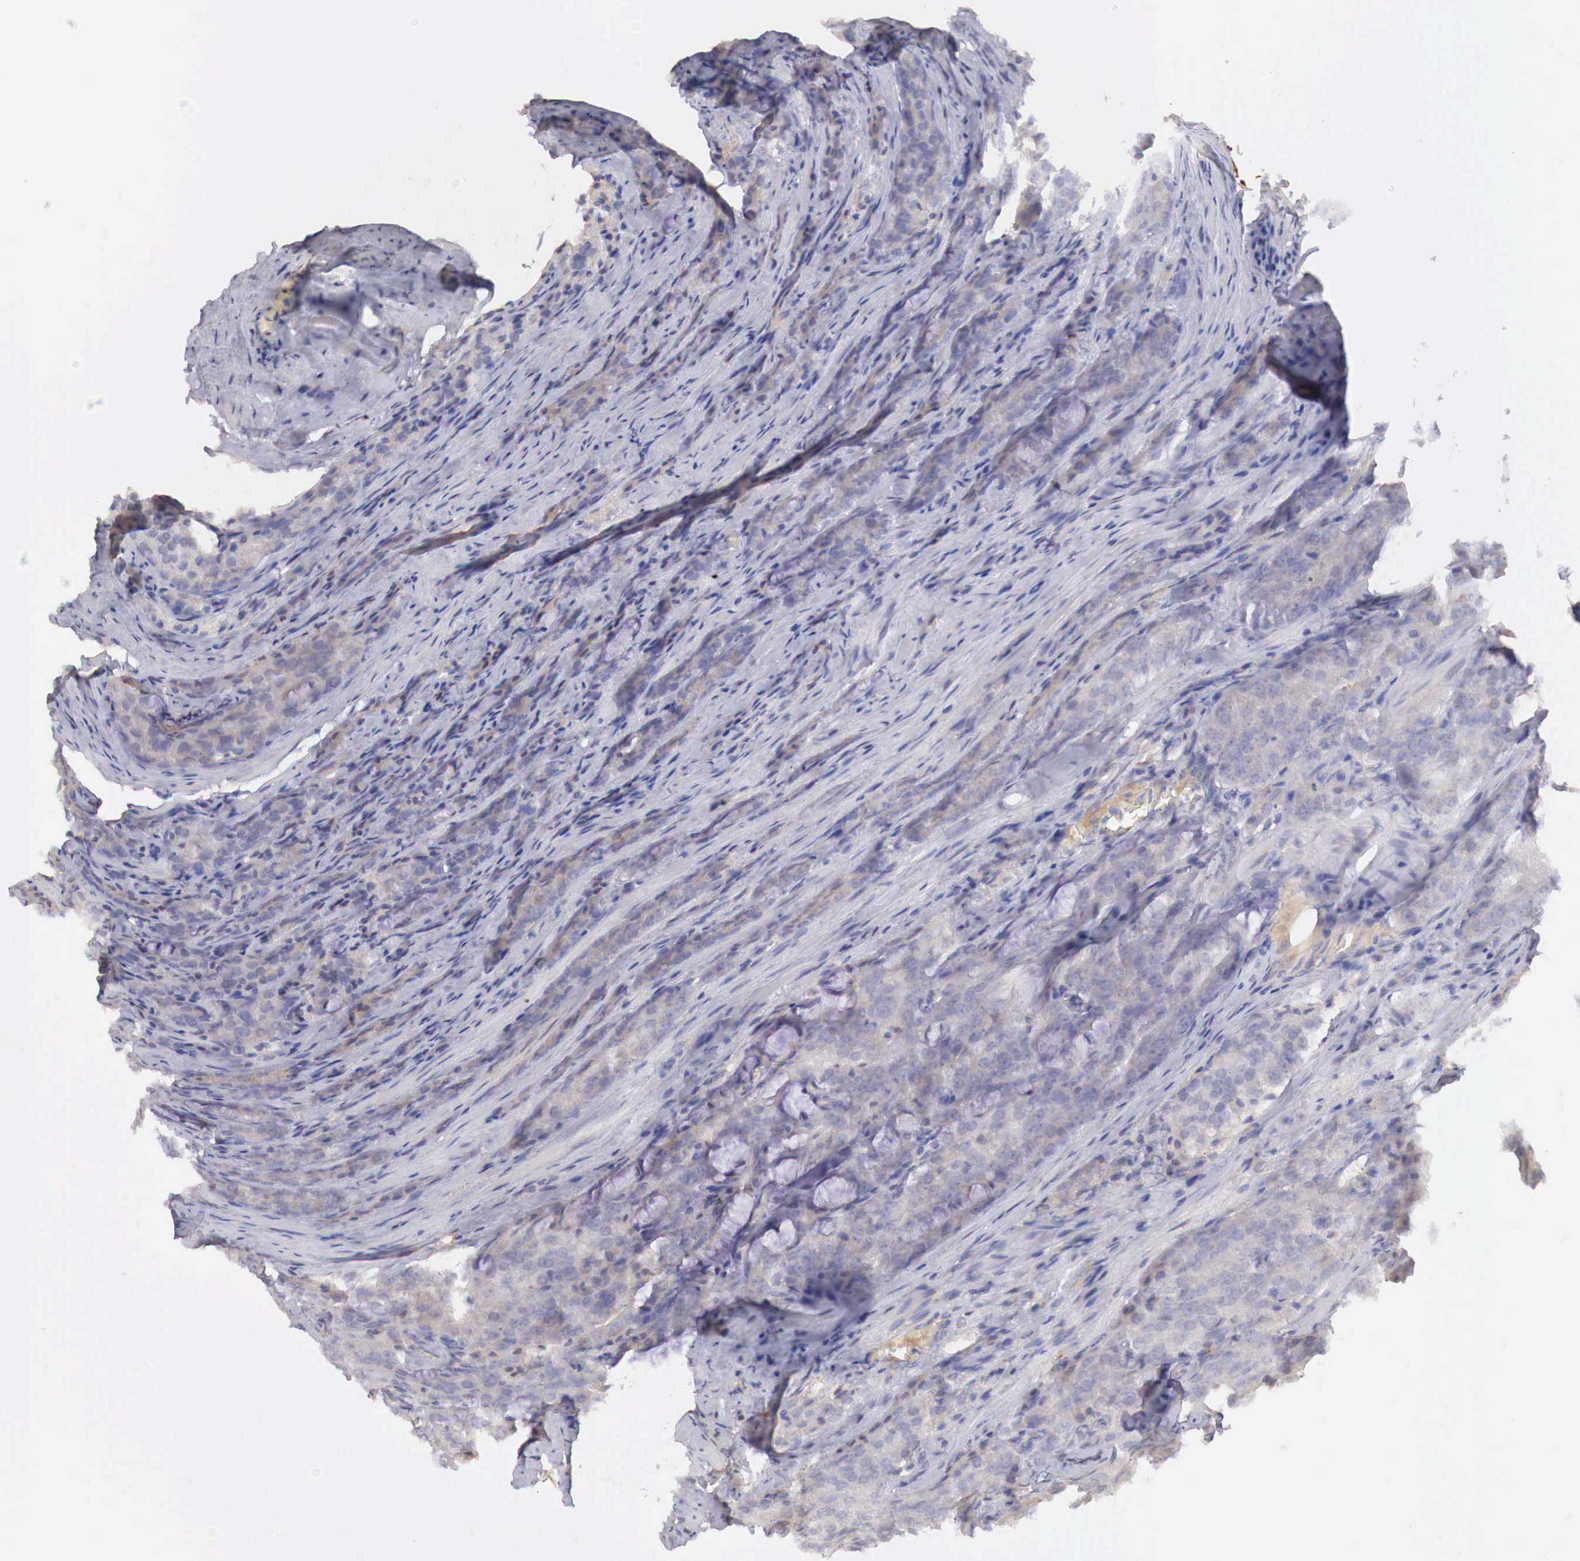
{"staining": {"intensity": "weak", "quantity": "<25%", "location": "cytoplasmic/membranous"}, "tissue": "prostate cancer", "cell_type": "Tumor cells", "image_type": "cancer", "snomed": [{"axis": "morphology", "description": "Adenocarcinoma, Medium grade"}, {"axis": "topography", "description": "Prostate"}], "caption": "Micrograph shows no protein staining in tumor cells of prostate medium-grade adenocarcinoma tissue.", "gene": "KLHDC7B", "patient": {"sex": "male", "age": 60}}